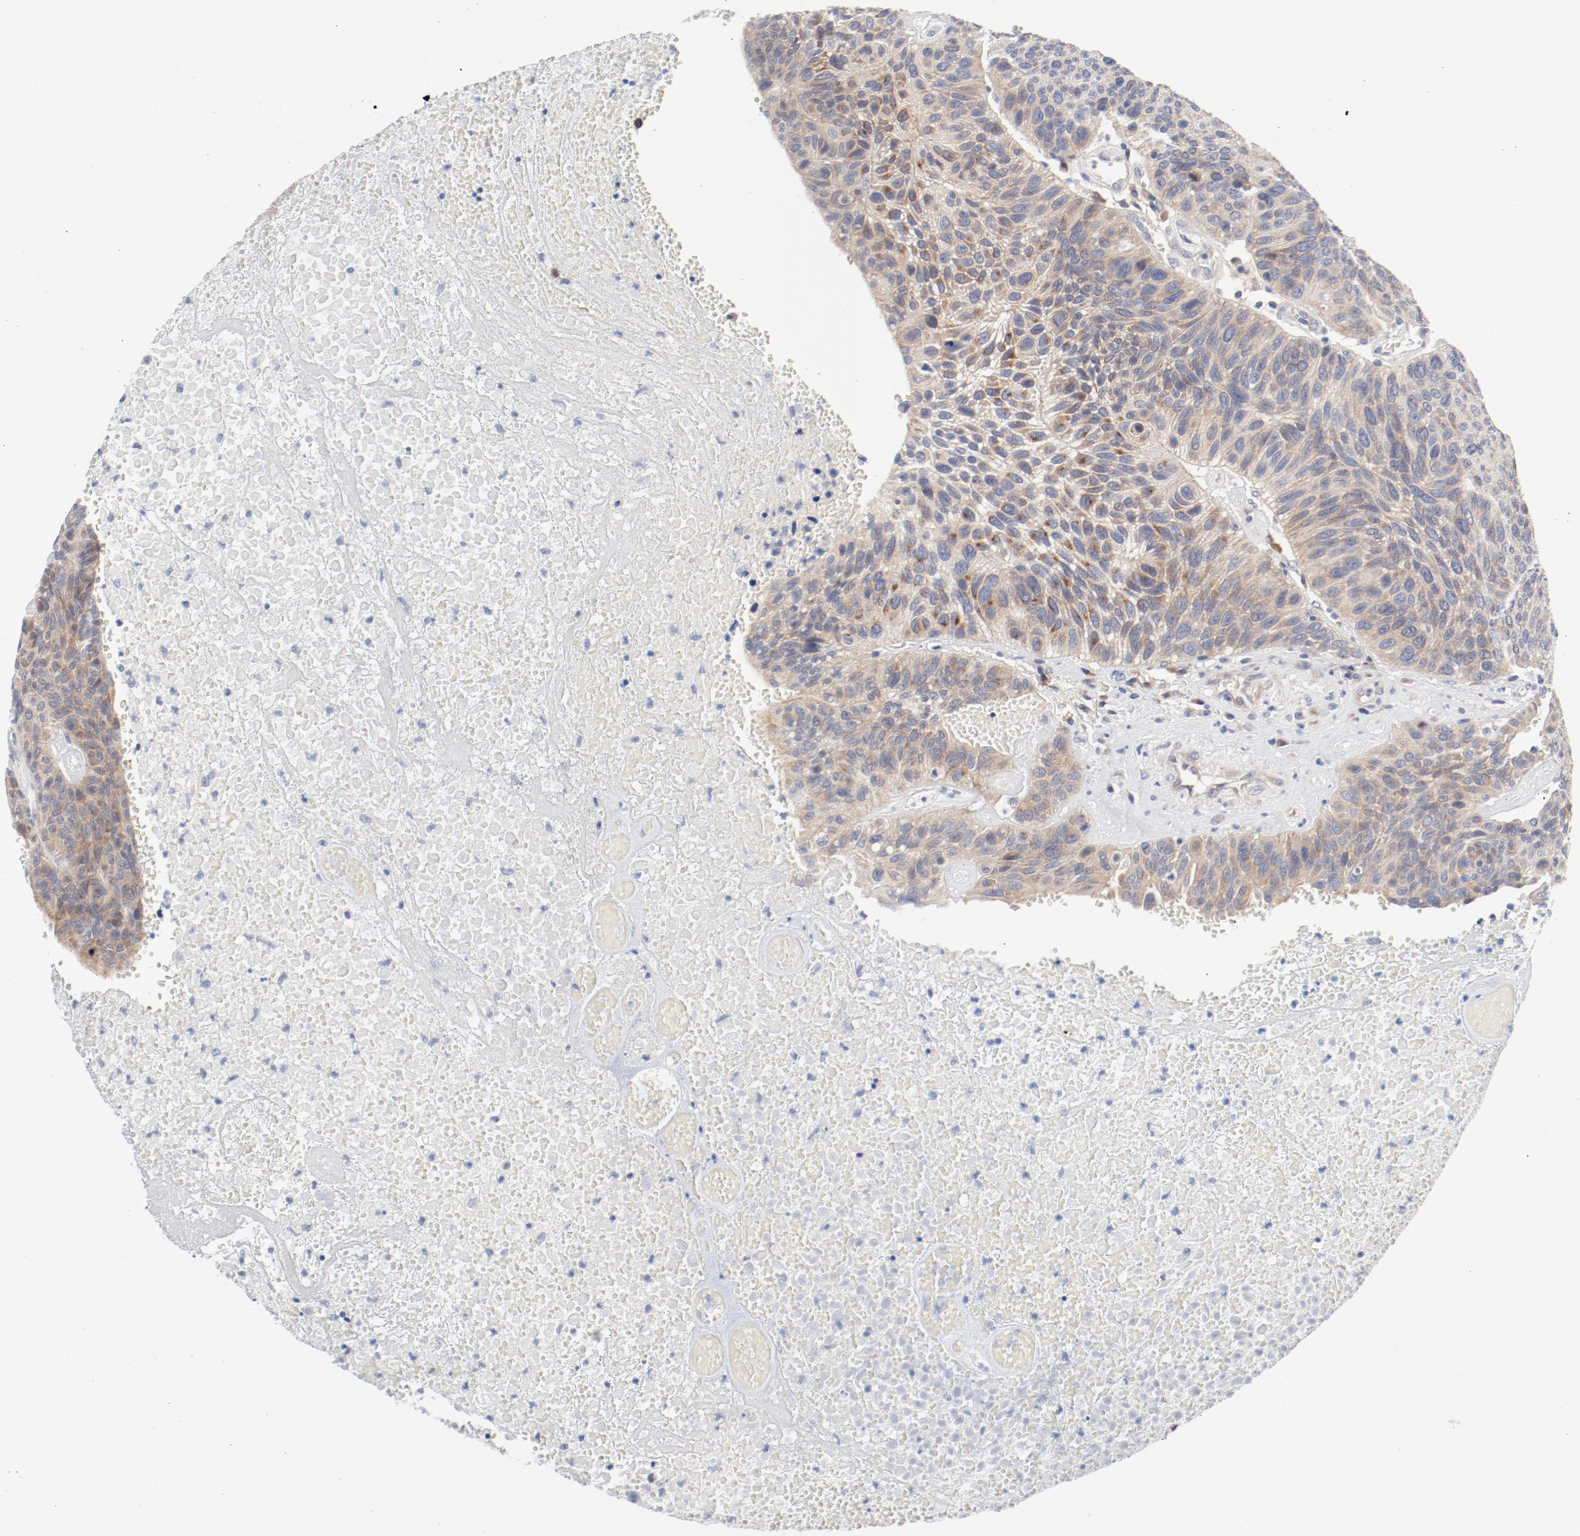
{"staining": {"intensity": "moderate", "quantity": ">75%", "location": "cytoplasmic/membranous"}, "tissue": "urothelial cancer", "cell_type": "Tumor cells", "image_type": "cancer", "snomed": [{"axis": "morphology", "description": "Urothelial carcinoma, High grade"}, {"axis": "topography", "description": "Urinary bladder"}], "caption": "Protein expression analysis of high-grade urothelial carcinoma exhibits moderate cytoplasmic/membranous positivity in approximately >75% of tumor cells.", "gene": "BAD", "patient": {"sex": "male", "age": 66}}